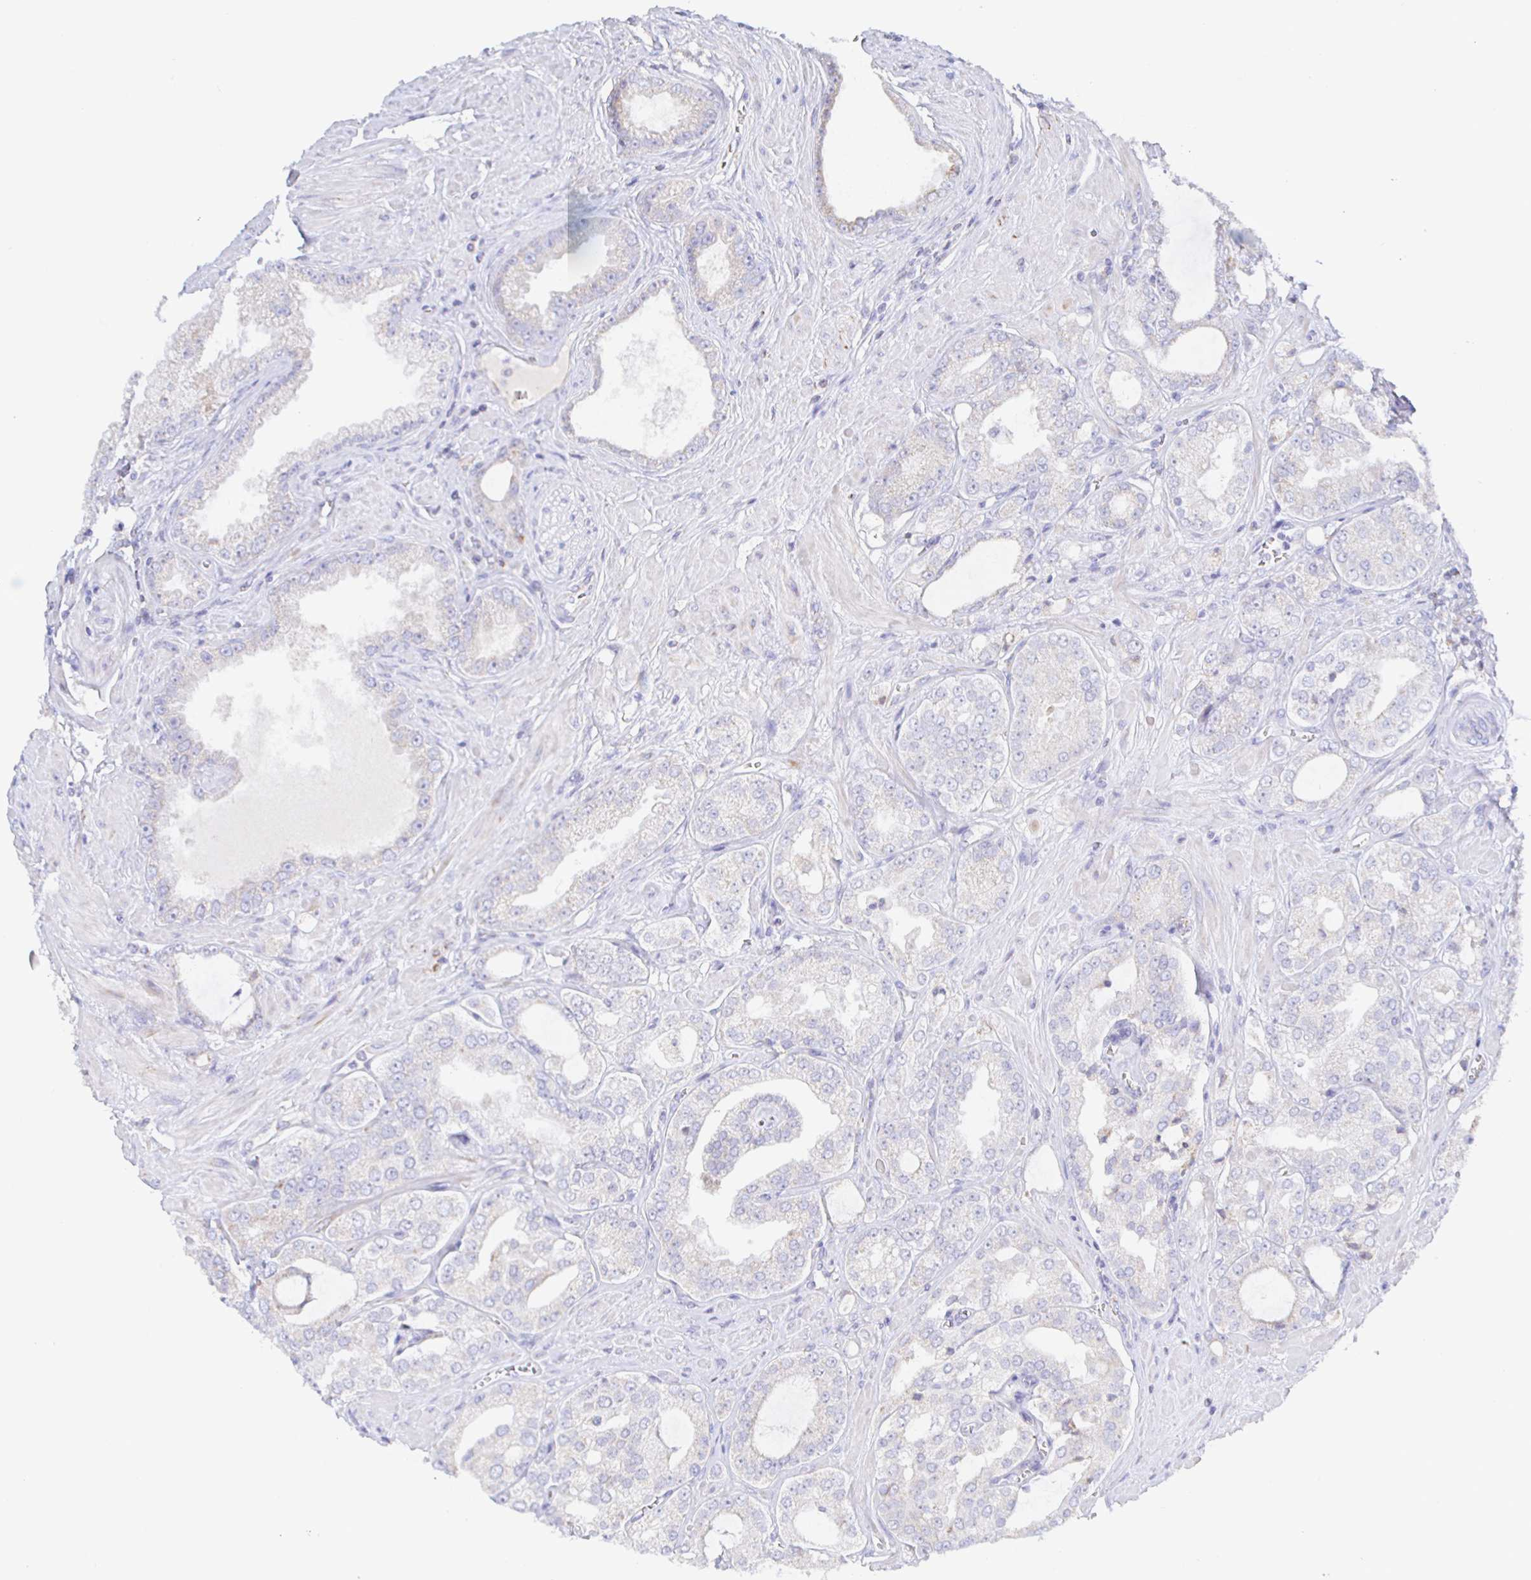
{"staining": {"intensity": "weak", "quantity": "<25%", "location": "cytoplasmic/membranous"}, "tissue": "prostate cancer", "cell_type": "Tumor cells", "image_type": "cancer", "snomed": [{"axis": "morphology", "description": "Adenocarcinoma, High grade"}, {"axis": "topography", "description": "Prostate"}], "caption": "Immunohistochemistry histopathology image of human adenocarcinoma (high-grade) (prostate) stained for a protein (brown), which demonstrates no staining in tumor cells.", "gene": "SYNGR4", "patient": {"sex": "male", "age": 66}}